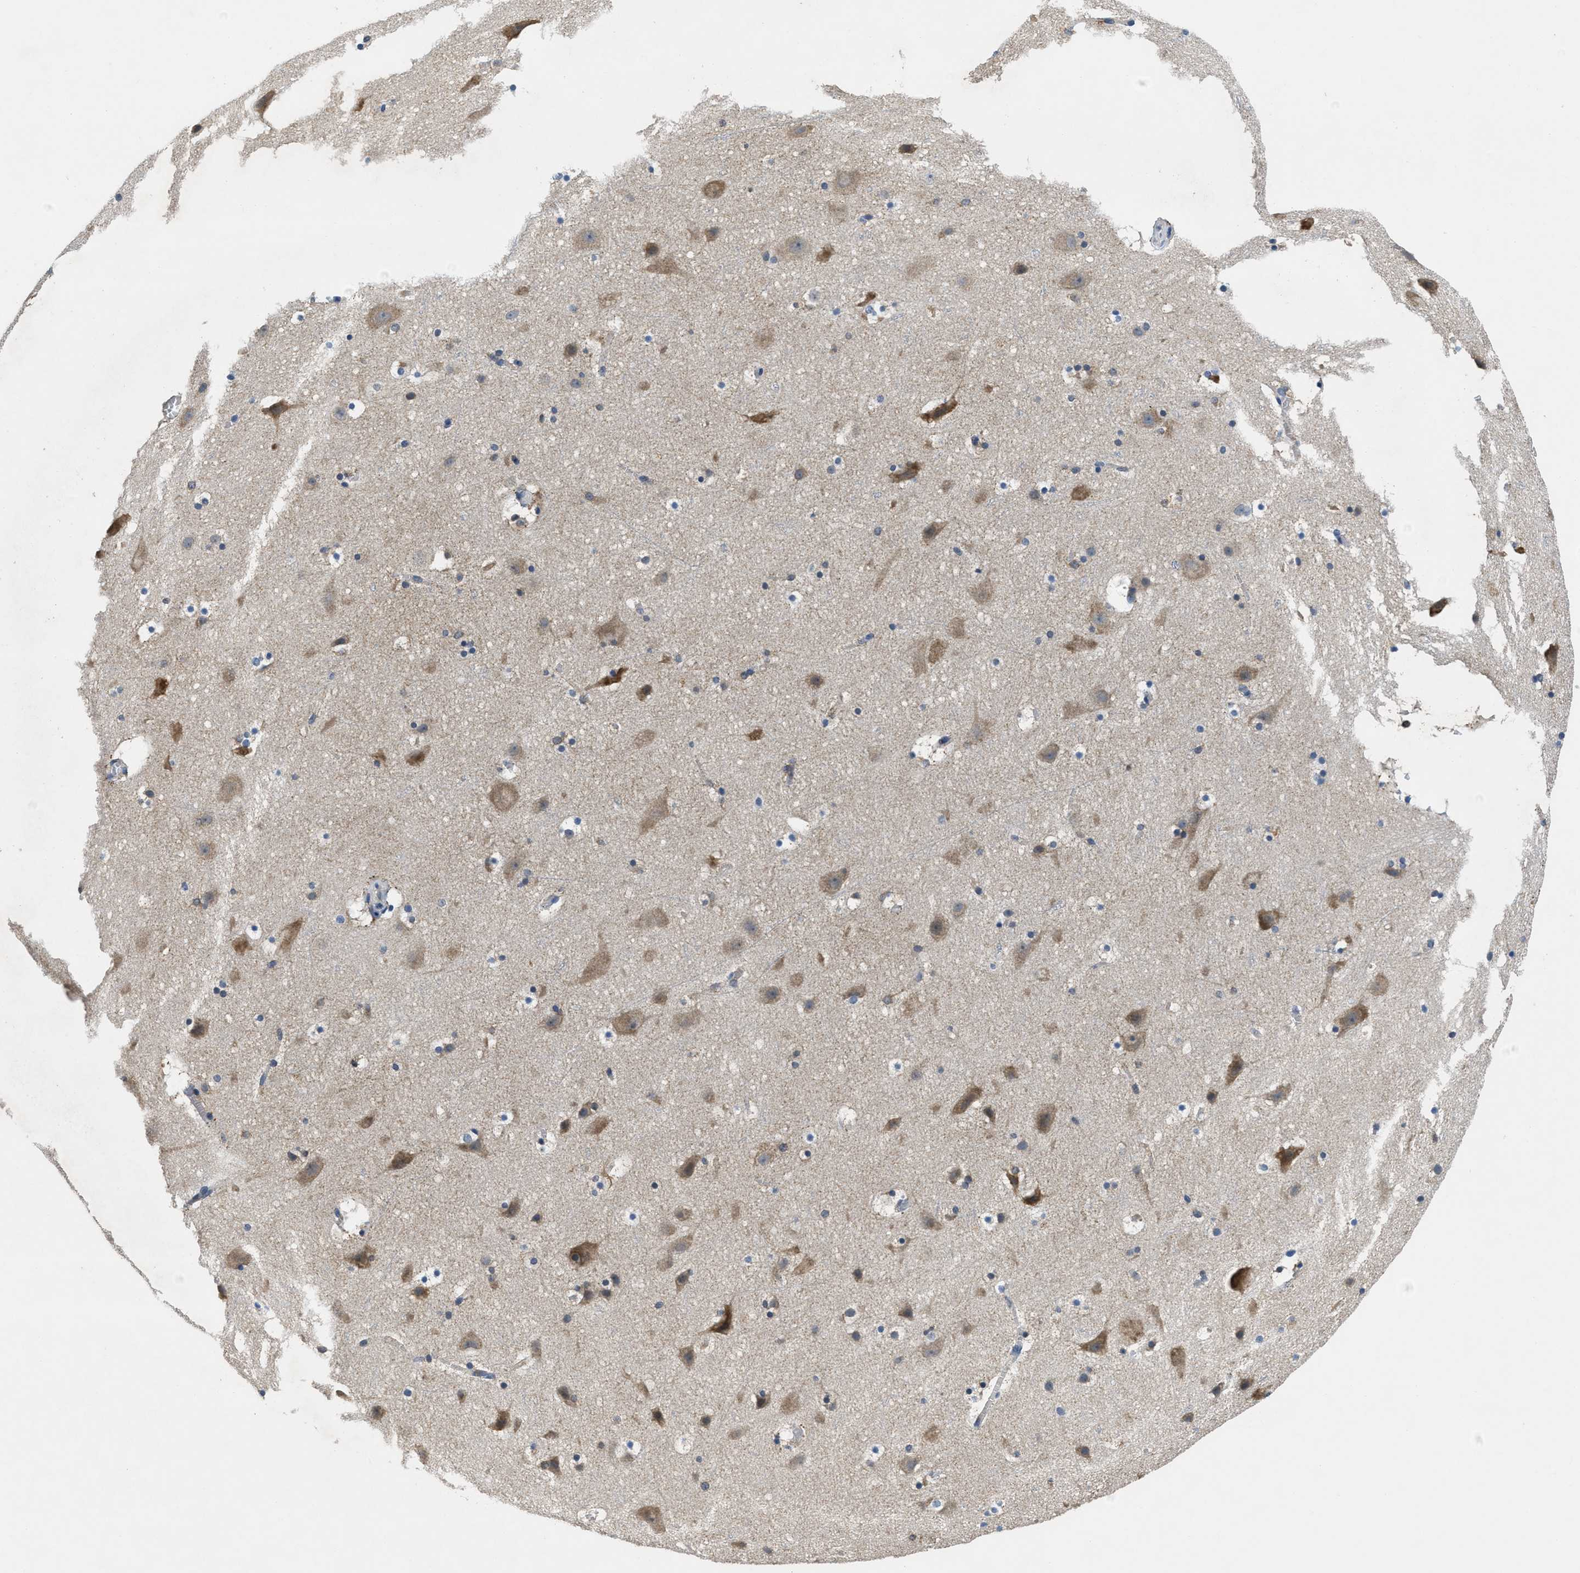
{"staining": {"intensity": "negative", "quantity": "none", "location": "none"}, "tissue": "cerebral cortex", "cell_type": "Endothelial cells", "image_type": "normal", "snomed": [{"axis": "morphology", "description": "Normal tissue, NOS"}, {"axis": "topography", "description": "Cerebral cortex"}], "caption": "Protein analysis of benign cerebral cortex displays no significant expression in endothelial cells. Nuclei are stained in blue.", "gene": "DGKE", "patient": {"sex": "male", "age": 45}}